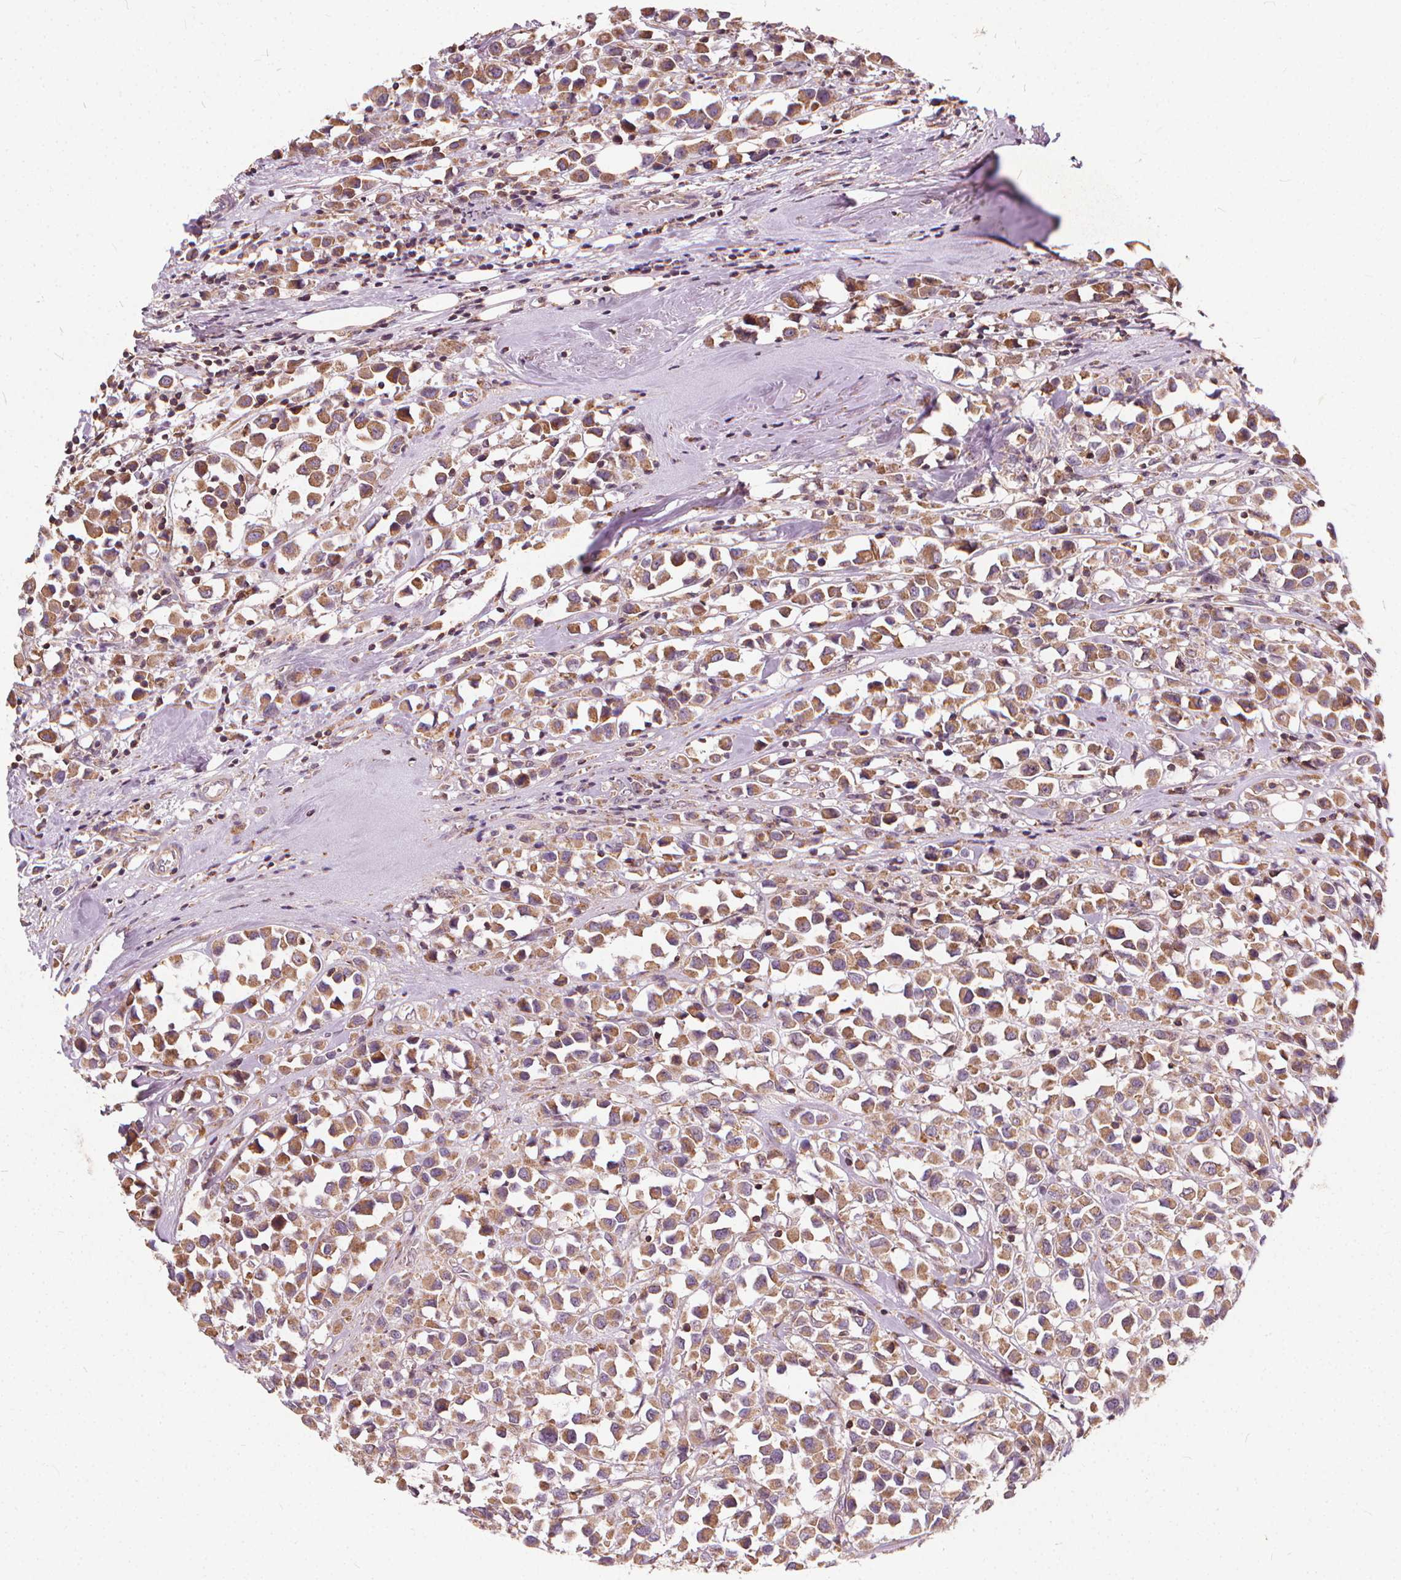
{"staining": {"intensity": "moderate", "quantity": ">75%", "location": "cytoplasmic/membranous"}, "tissue": "breast cancer", "cell_type": "Tumor cells", "image_type": "cancer", "snomed": [{"axis": "morphology", "description": "Duct carcinoma"}, {"axis": "topography", "description": "Breast"}], "caption": "IHC (DAB (3,3'-diaminobenzidine)) staining of human intraductal carcinoma (breast) displays moderate cytoplasmic/membranous protein expression in about >75% of tumor cells. (Brightfield microscopy of DAB IHC at high magnification).", "gene": "ORAI2", "patient": {"sex": "female", "age": 61}}